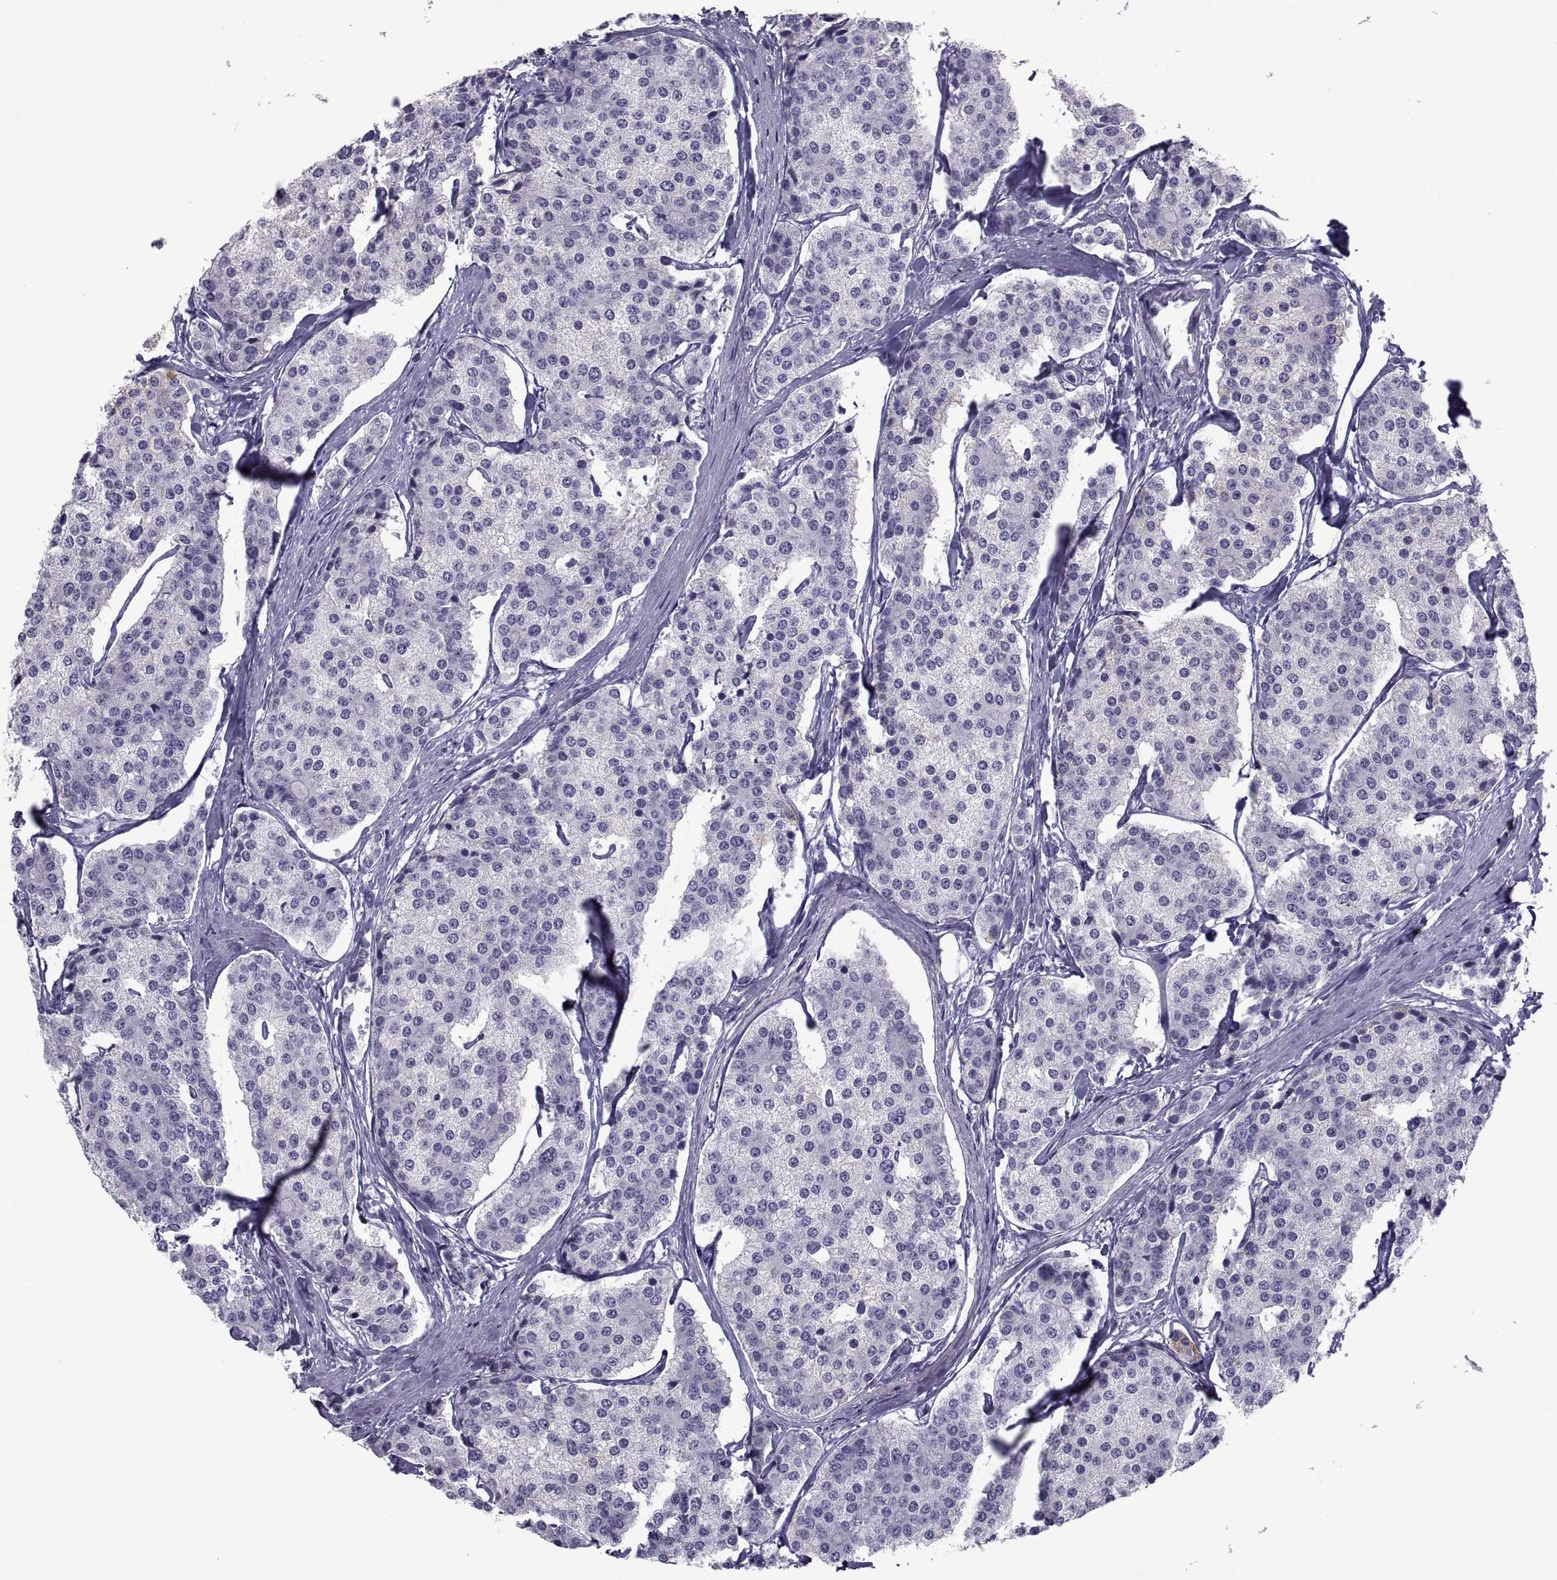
{"staining": {"intensity": "negative", "quantity": "none", "location": "none"}, "tissue": "carcinoid", "cell_type": "Tumor cells", "image_type": "cancer", "snomed": [{"axis": "morphology", "description": "Carcinoid, malignant, NOS"}, {"axis": "topography", "description": "Small intestine"}], "caption": "This photomicrograph is of carcinoid stained with IHC to label a protein in brown with the nuclei are counter-stained blue. There is no staining in tumor cells.", "gene": "NPTX2", "patient": {"sex": "female", "age": 65}}